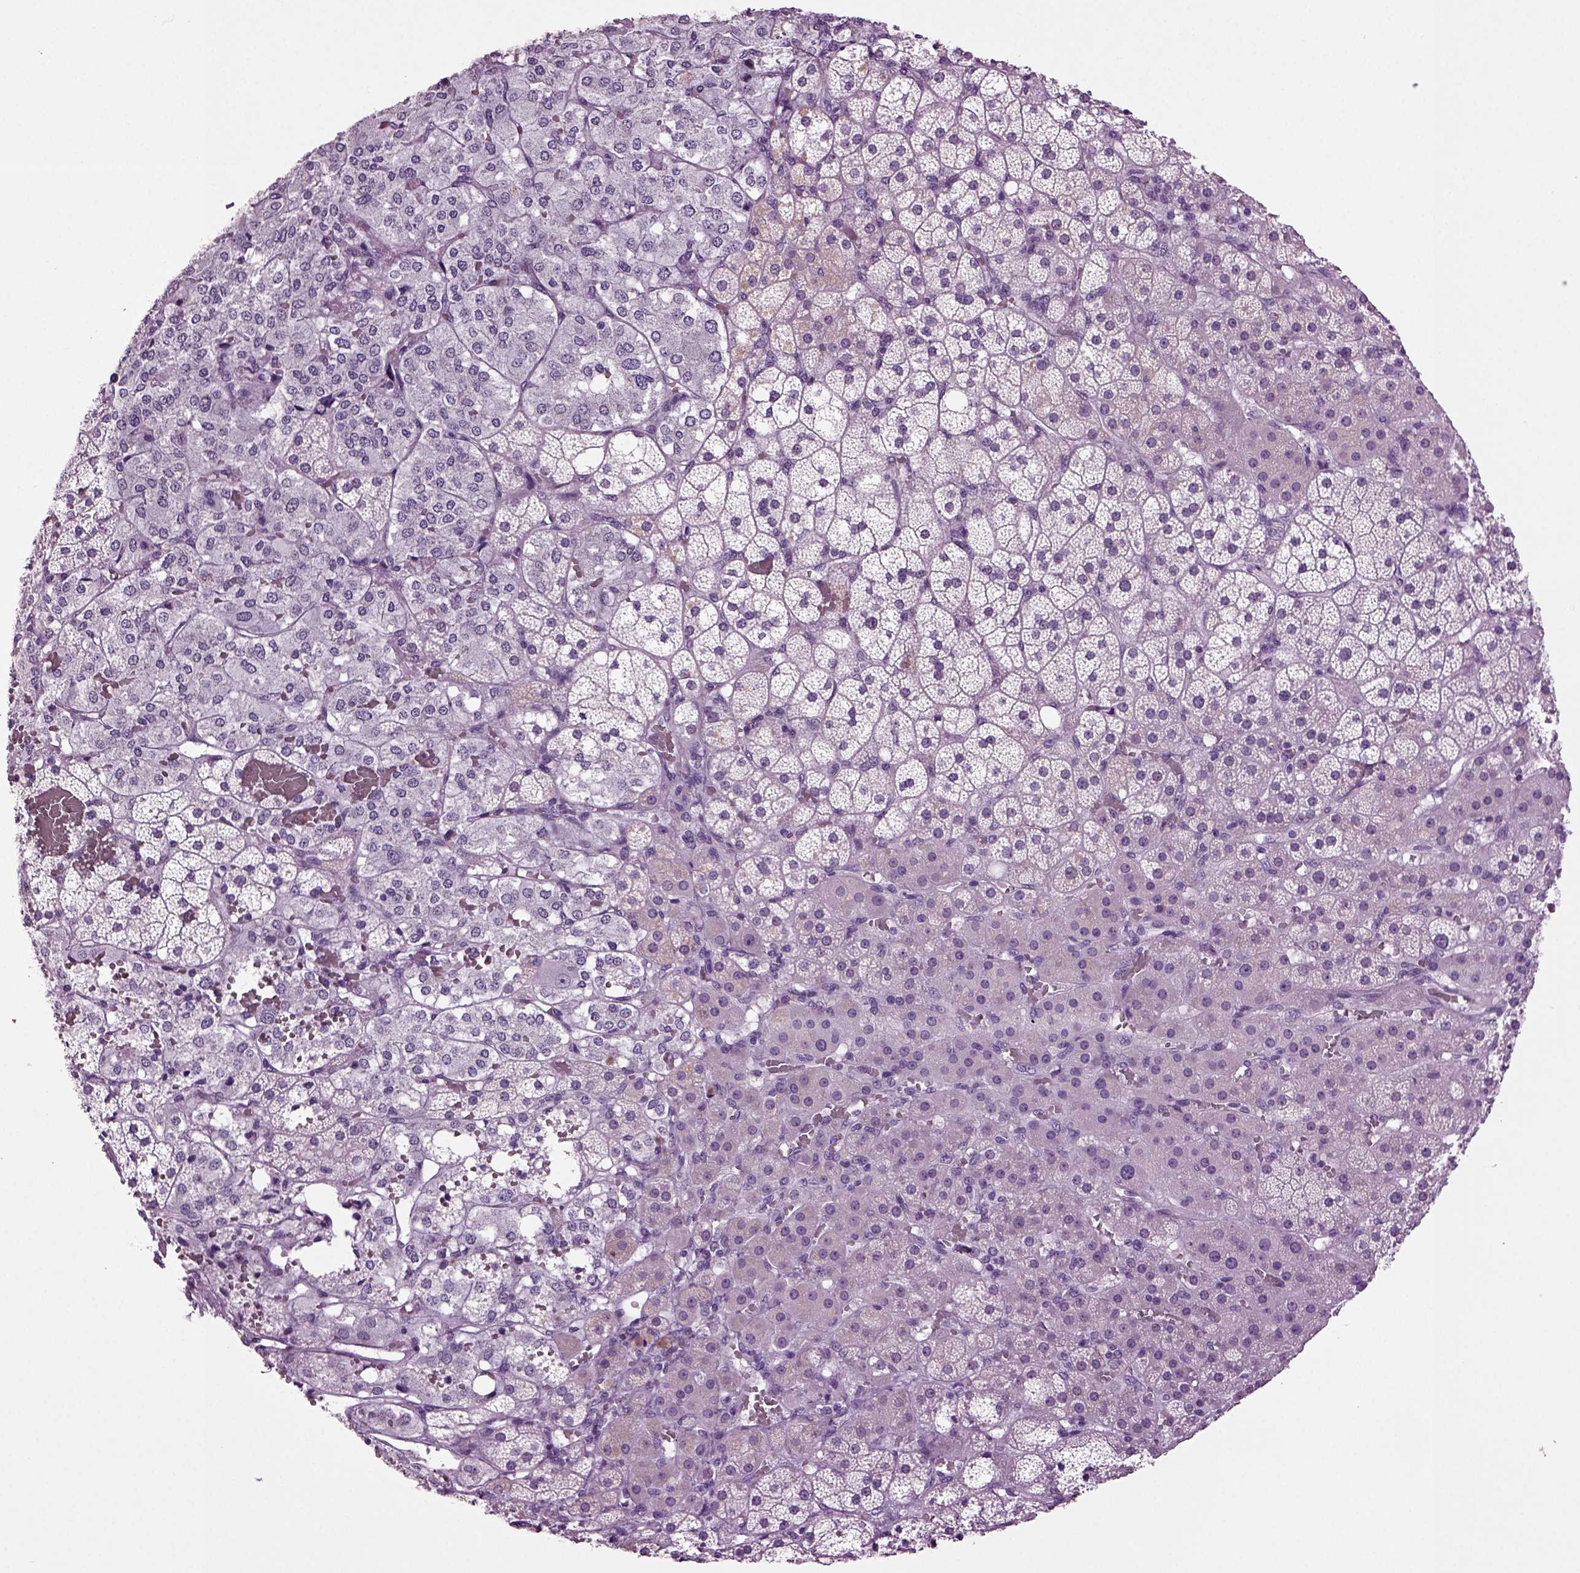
{"staining": {"intensity": "weak", "quantity": "<25%", "location": "cytoplasmic/membranous"}, "tissue": "adrenal gland", "cell_type": "Glandular cells", "image_type": "normal", "snomed": [{"axis": "morphology", "description": "Normal tissue, NOS"}, {"axis": "topography", "description": "Adrenal gland"}], "caption": "A photomicrograph of human adrenal gland is negative for staining in glandular cells. (Stains: DAB (3,3'-diaminobenzidine) IHC with hematoxylin counter stain, Microscopy: brightfield microscopy at high magnification).", "gene": "SLC17A6", "patient": {"sex": "male", "age": 53}}